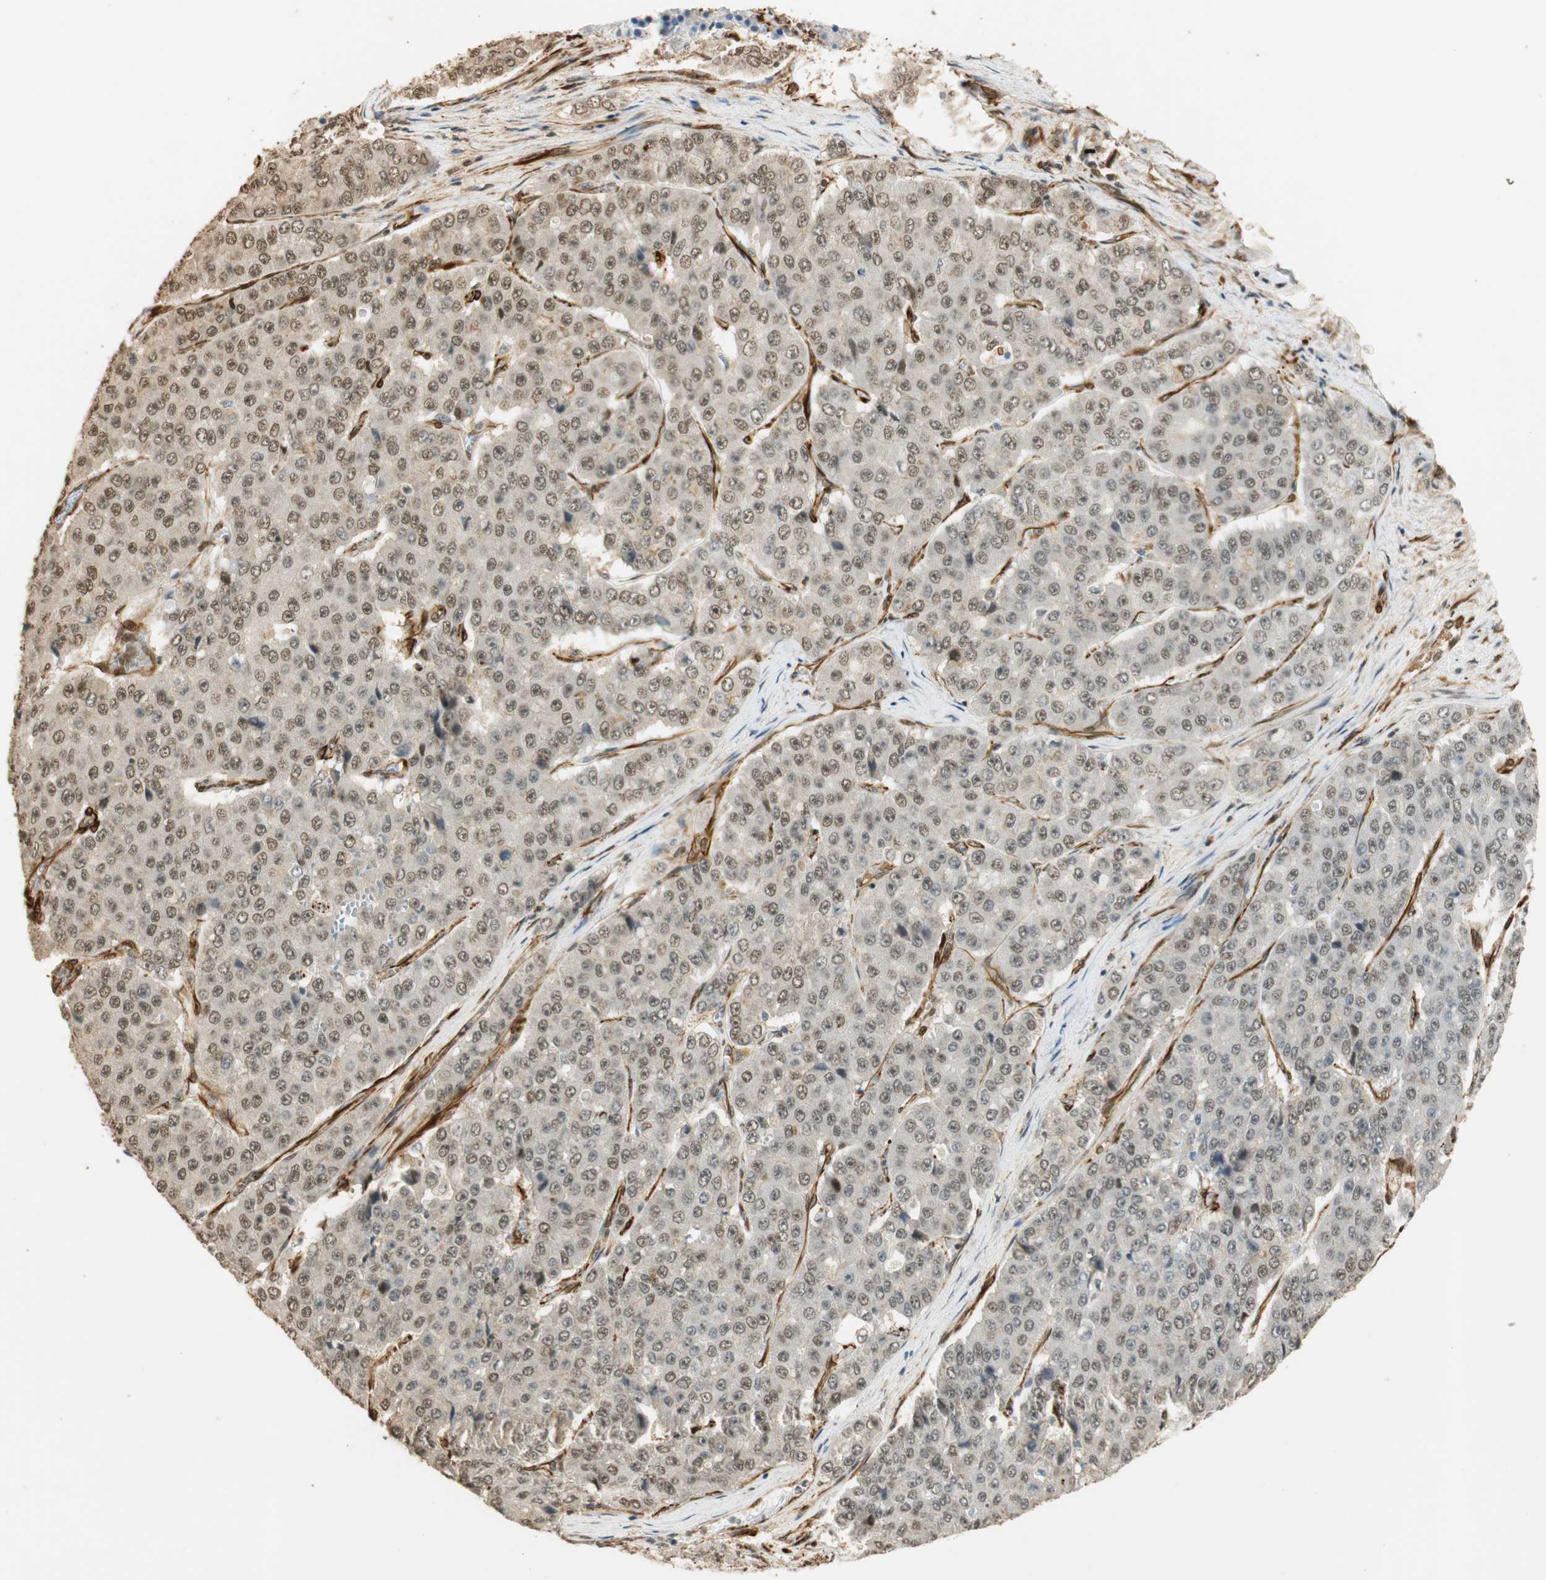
{"staining": {"intensity": "weak", "quantity": "25%-75%", "location": "nuclear"}, "tissue": "pancreatic cancer", "cell_type": "Tumor cells", "image_type": "cancer", "snomed": [{"axis": "morphology", "description": "Adenocarcinoma, NOS"}, {"axis": "topography", "description": "Pancreas"}], "caption": "A brown stain labels weak nuclear positivity of a protein in human pancreatic cancer tumor cells.", "gene": "NES", "patient": {"sex": "male", "age": 50}}